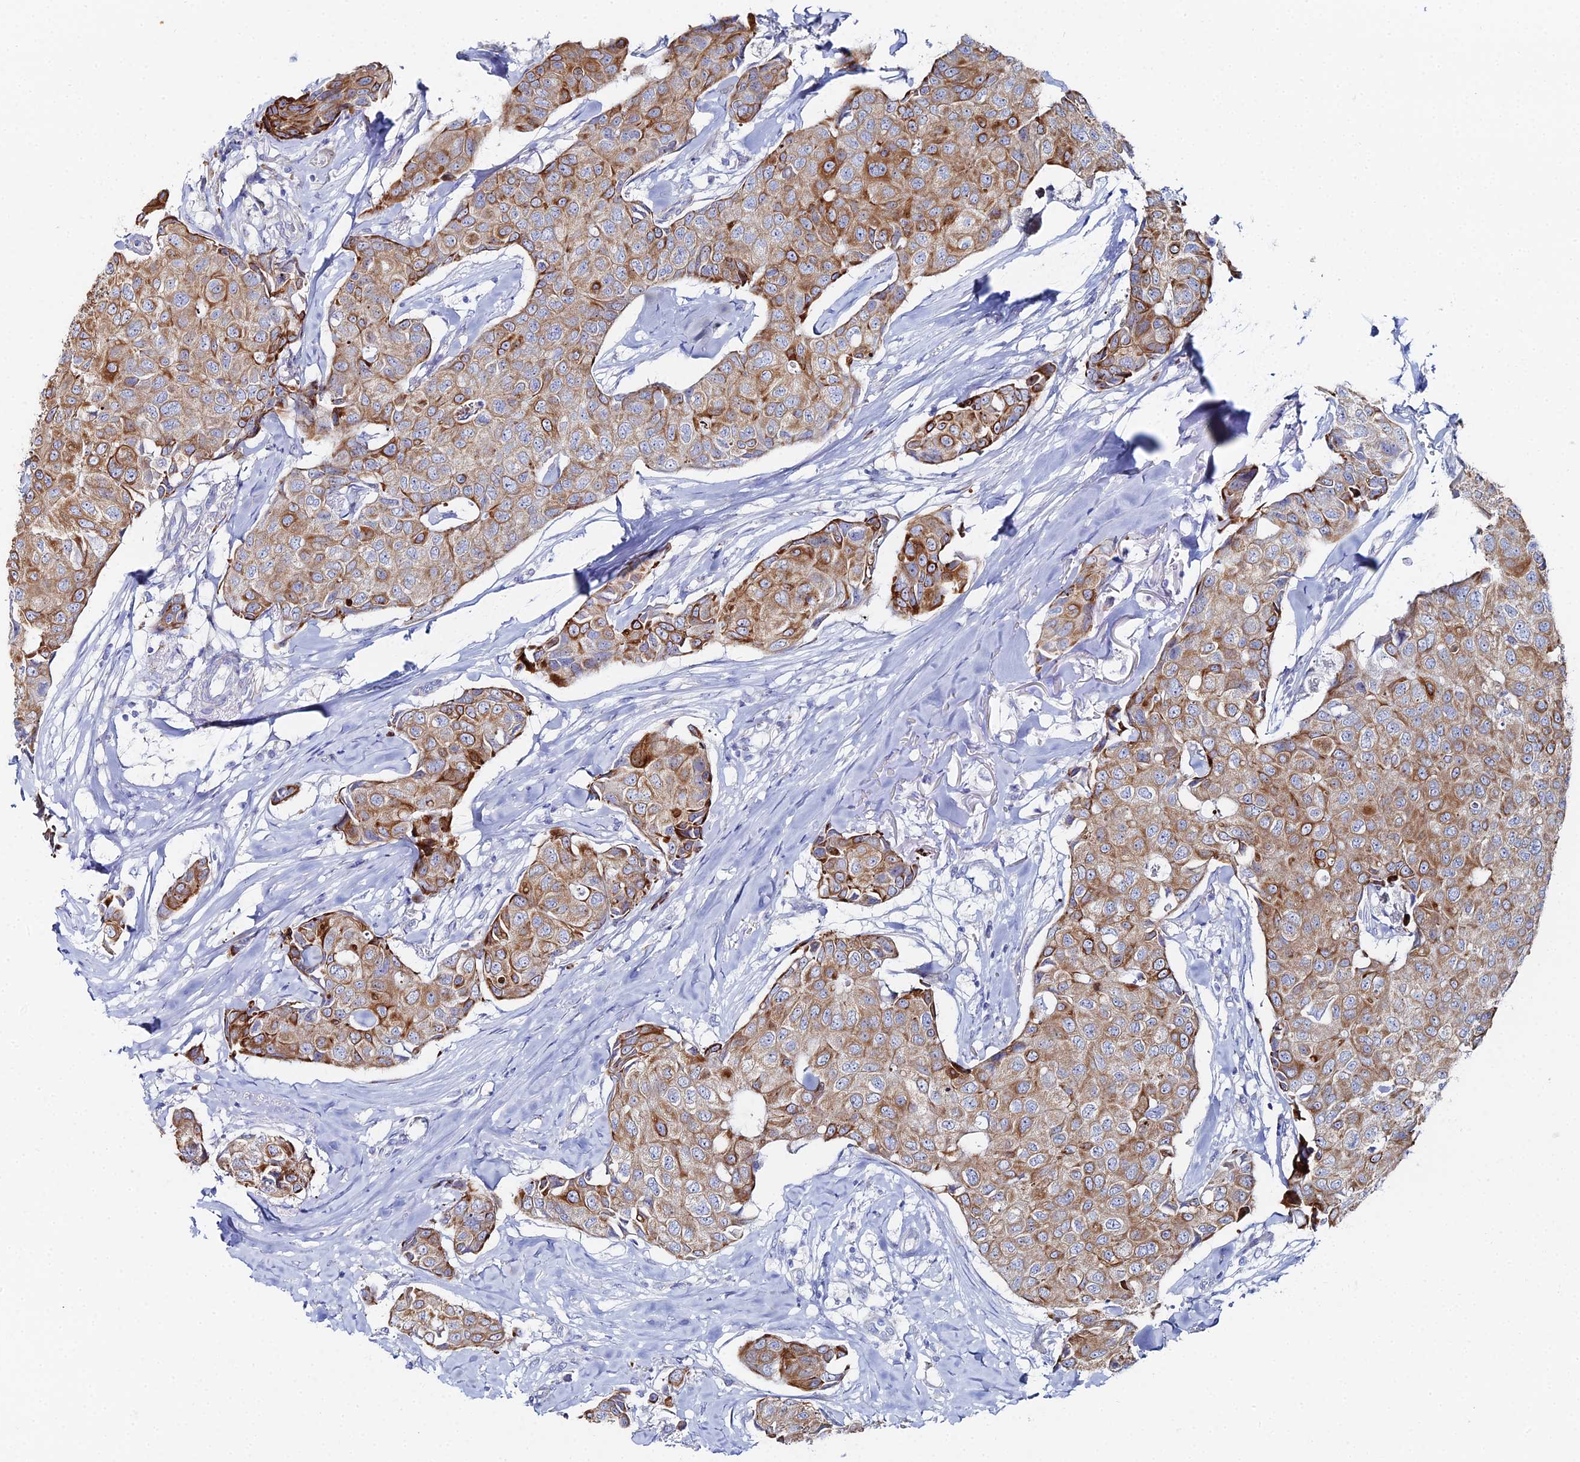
{"staining": {"intensity": "moderate", "quantity": ">75%", "location": "cytoplasmic/membranous"}, "tissue": "breast cancer", "cell_type": "Tumor cells", "image_type": "cancer", "snomed": [{"axis": "morphology", "description": "Duct carcinoma"}, {"axis": "topography", "description": "Breast"}], "caption": "IHC of breast cancer demonstrates medium levels of moderate cytoplasmic/membranous staining in about >75% of tumor cells.", "gene": "DHX34", "patient": {"sex": "female", "age": 80}}